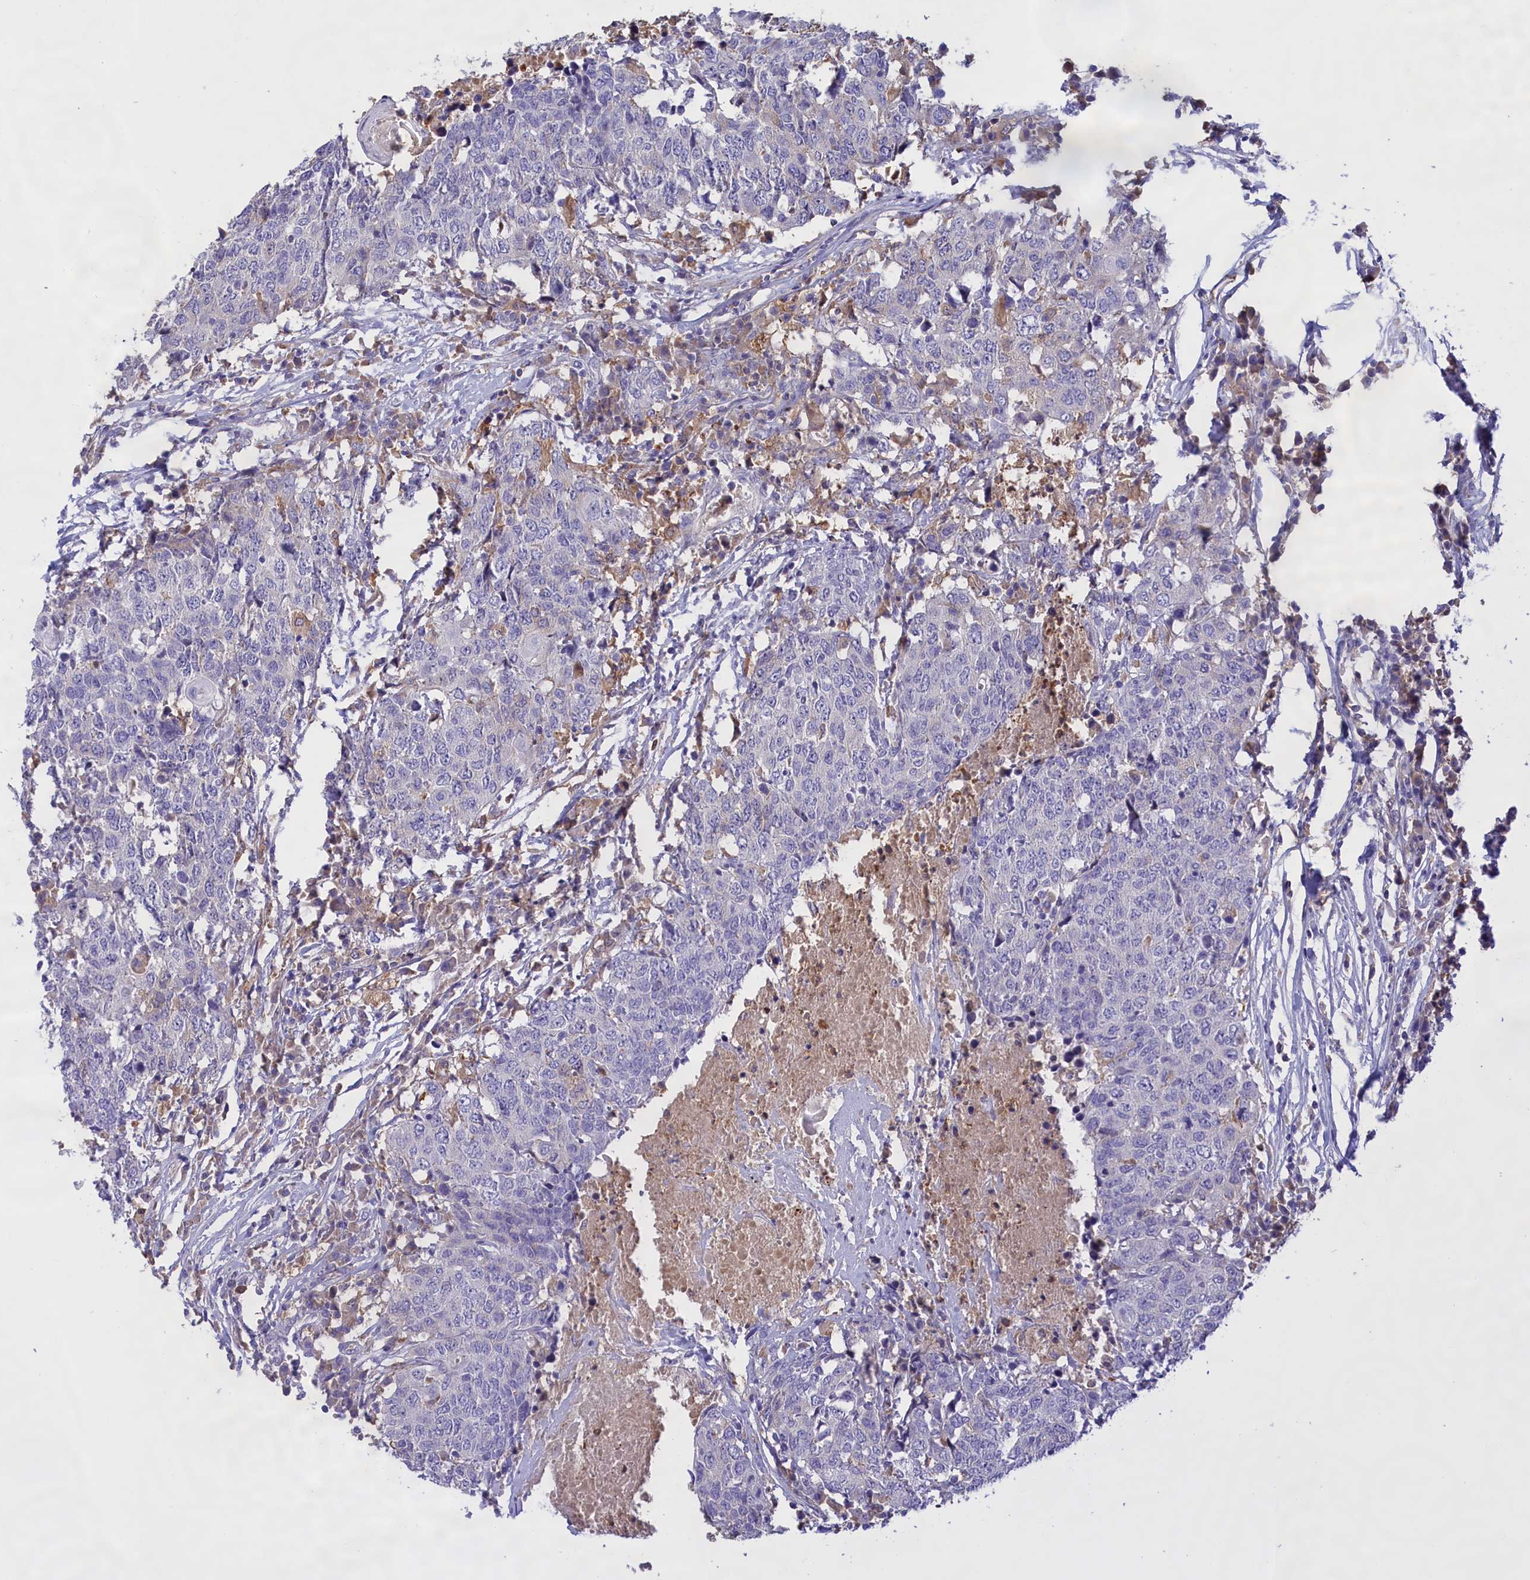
{"staining": {"intensity": "negative", "quantity": "none", "location": "none"}, "tissue": "head and neck cancer", "cell_type": "Tumor cells", "image_type": "cancer", "snomed": [{"axis": "morphology", "description": "Squamous cell carcinoma, NOS"}, {"axis": "topography", "description": "Head-Neck"}], "caption": "IHC photomicrograph of neoplastic tissue: head and neck squamous cell carcinoma stained with DAB reveals no significant protein staining in tumor cells.", "gene": "FAM149B1", "patient": {"sex": "male", "age": 66}}